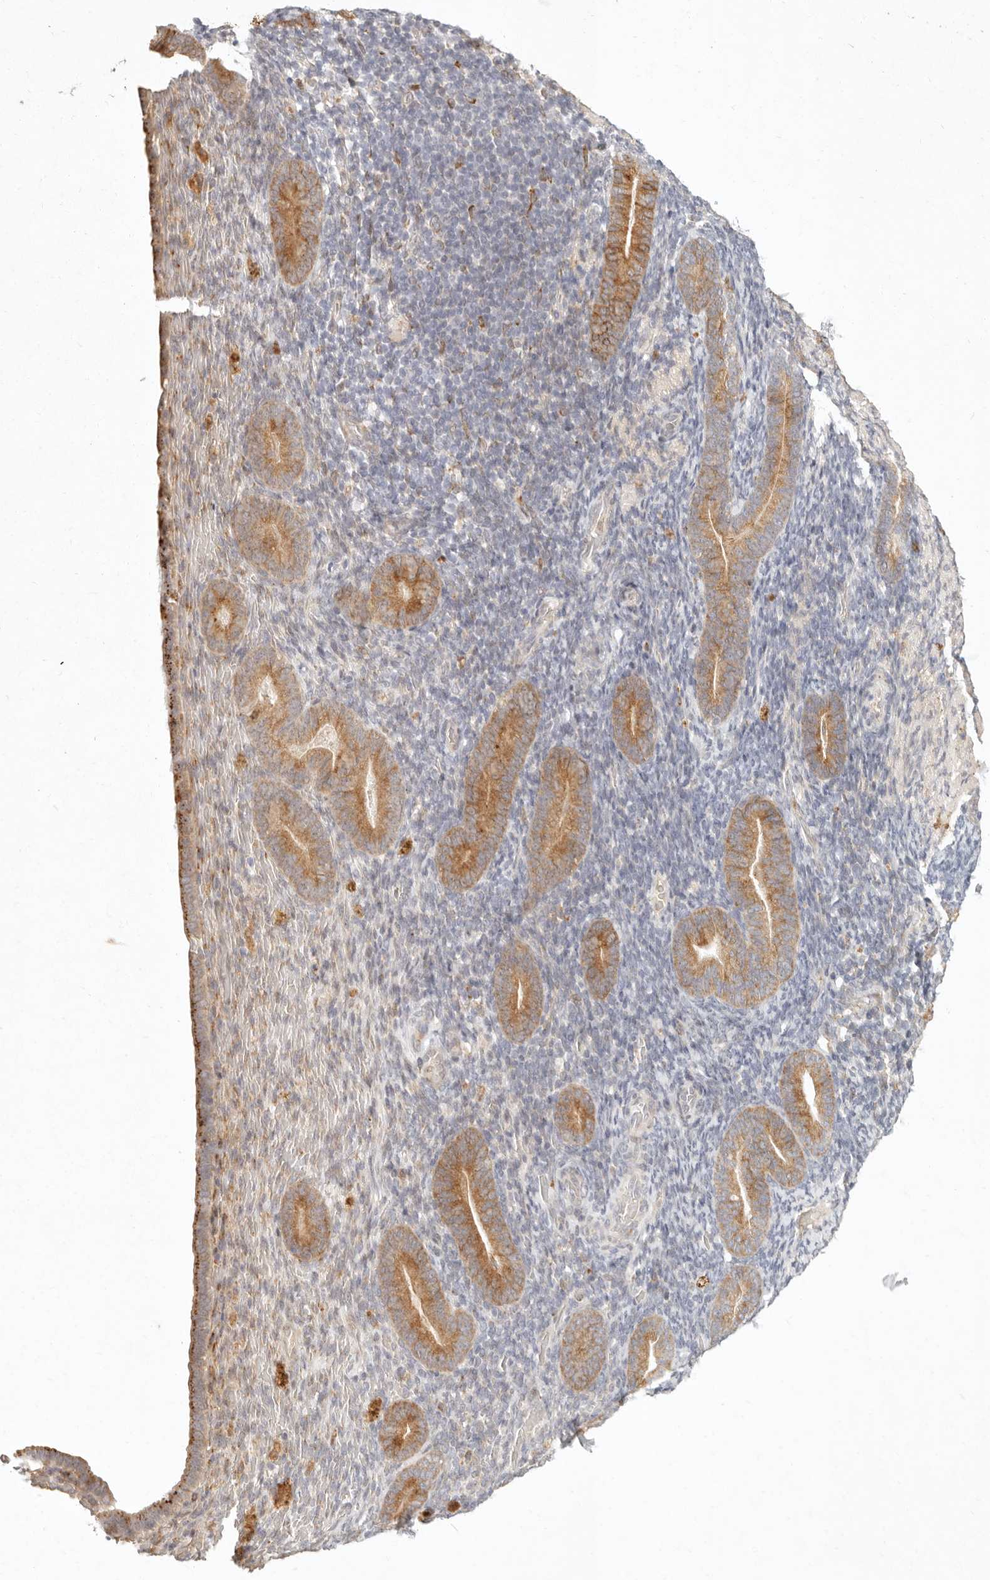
{"staining": {"intensity": "moderate", "quantity": "<25%", "location": "cytoplasmic/membranous"}, "tissue": "endometrium", "cell_type": "Cells in endometrial stroma", "image_type": "normal", "snomed": [{"axis": "morphology", "description": "Normal tissue, NOS"}, {"axis": "topography", "description": "Endometrium"}], "caption": "Unremarkable endometrium was stained to show a protein in brown. There is low levels of moderate cytoplasmic/membranous positivity in about <25% of cells in endometrial stroma.", "gene": "C1orf127", "patient": {"sex": "female", "age": 51}}